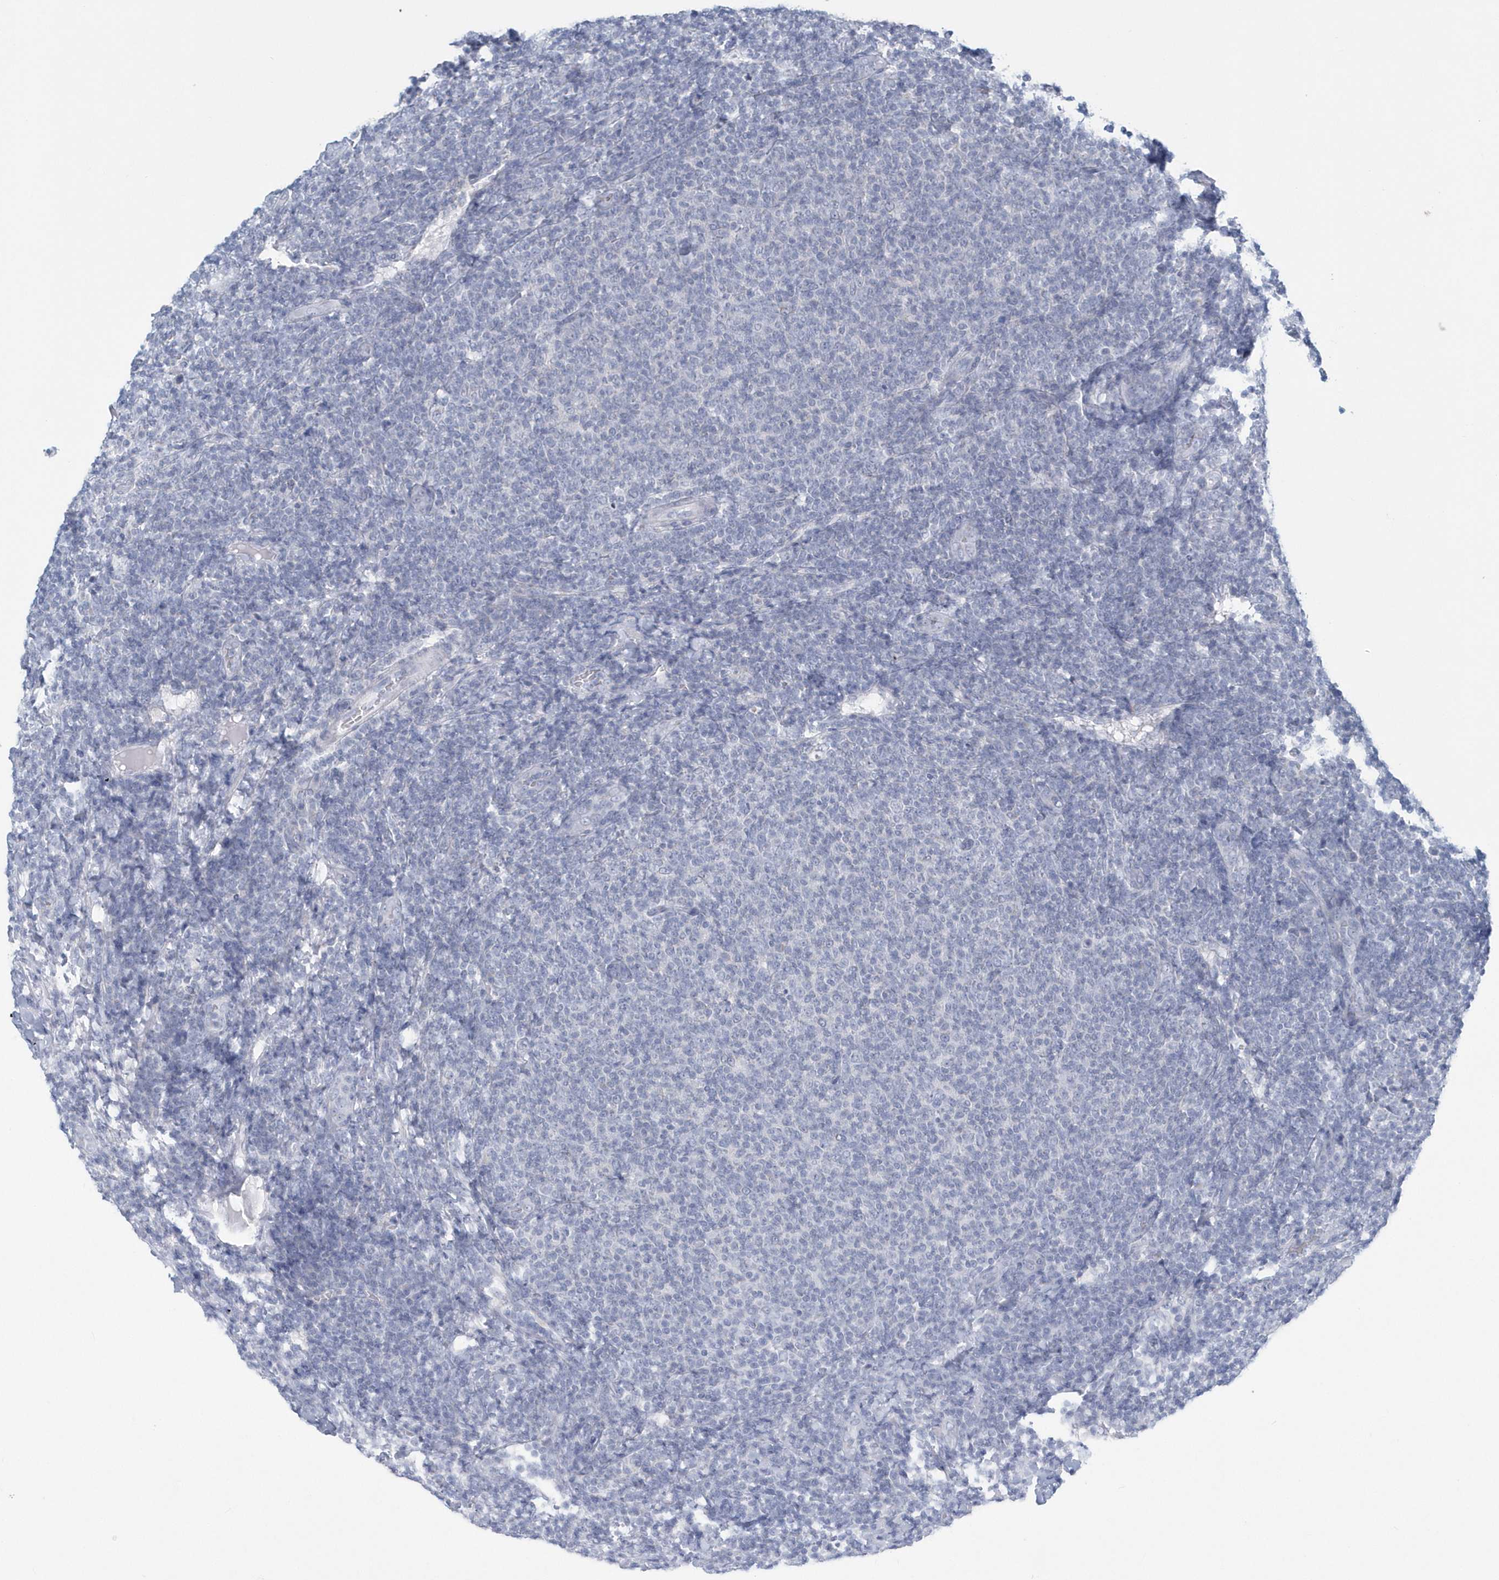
{"staining": {"intensity": "negative", "quantity": "none", "location": "none"}, "tissue": "lymphoma", "cell_type": "Tumor cells", "image_type": "cancer", "snomed": [{"axis": "morphology", "description": "Malignant lymphoma, non-Hodgkin's type, Low grade"}, {"axis": "topography", "description": "Lymph node"}], "caption": "A high-resolution histopathology image shows IHC staining of lymphoma, which reveals no significant expression in tumor cells.", "gene": "SPATA18", "patient": {"sex": "male", "age": 66}}